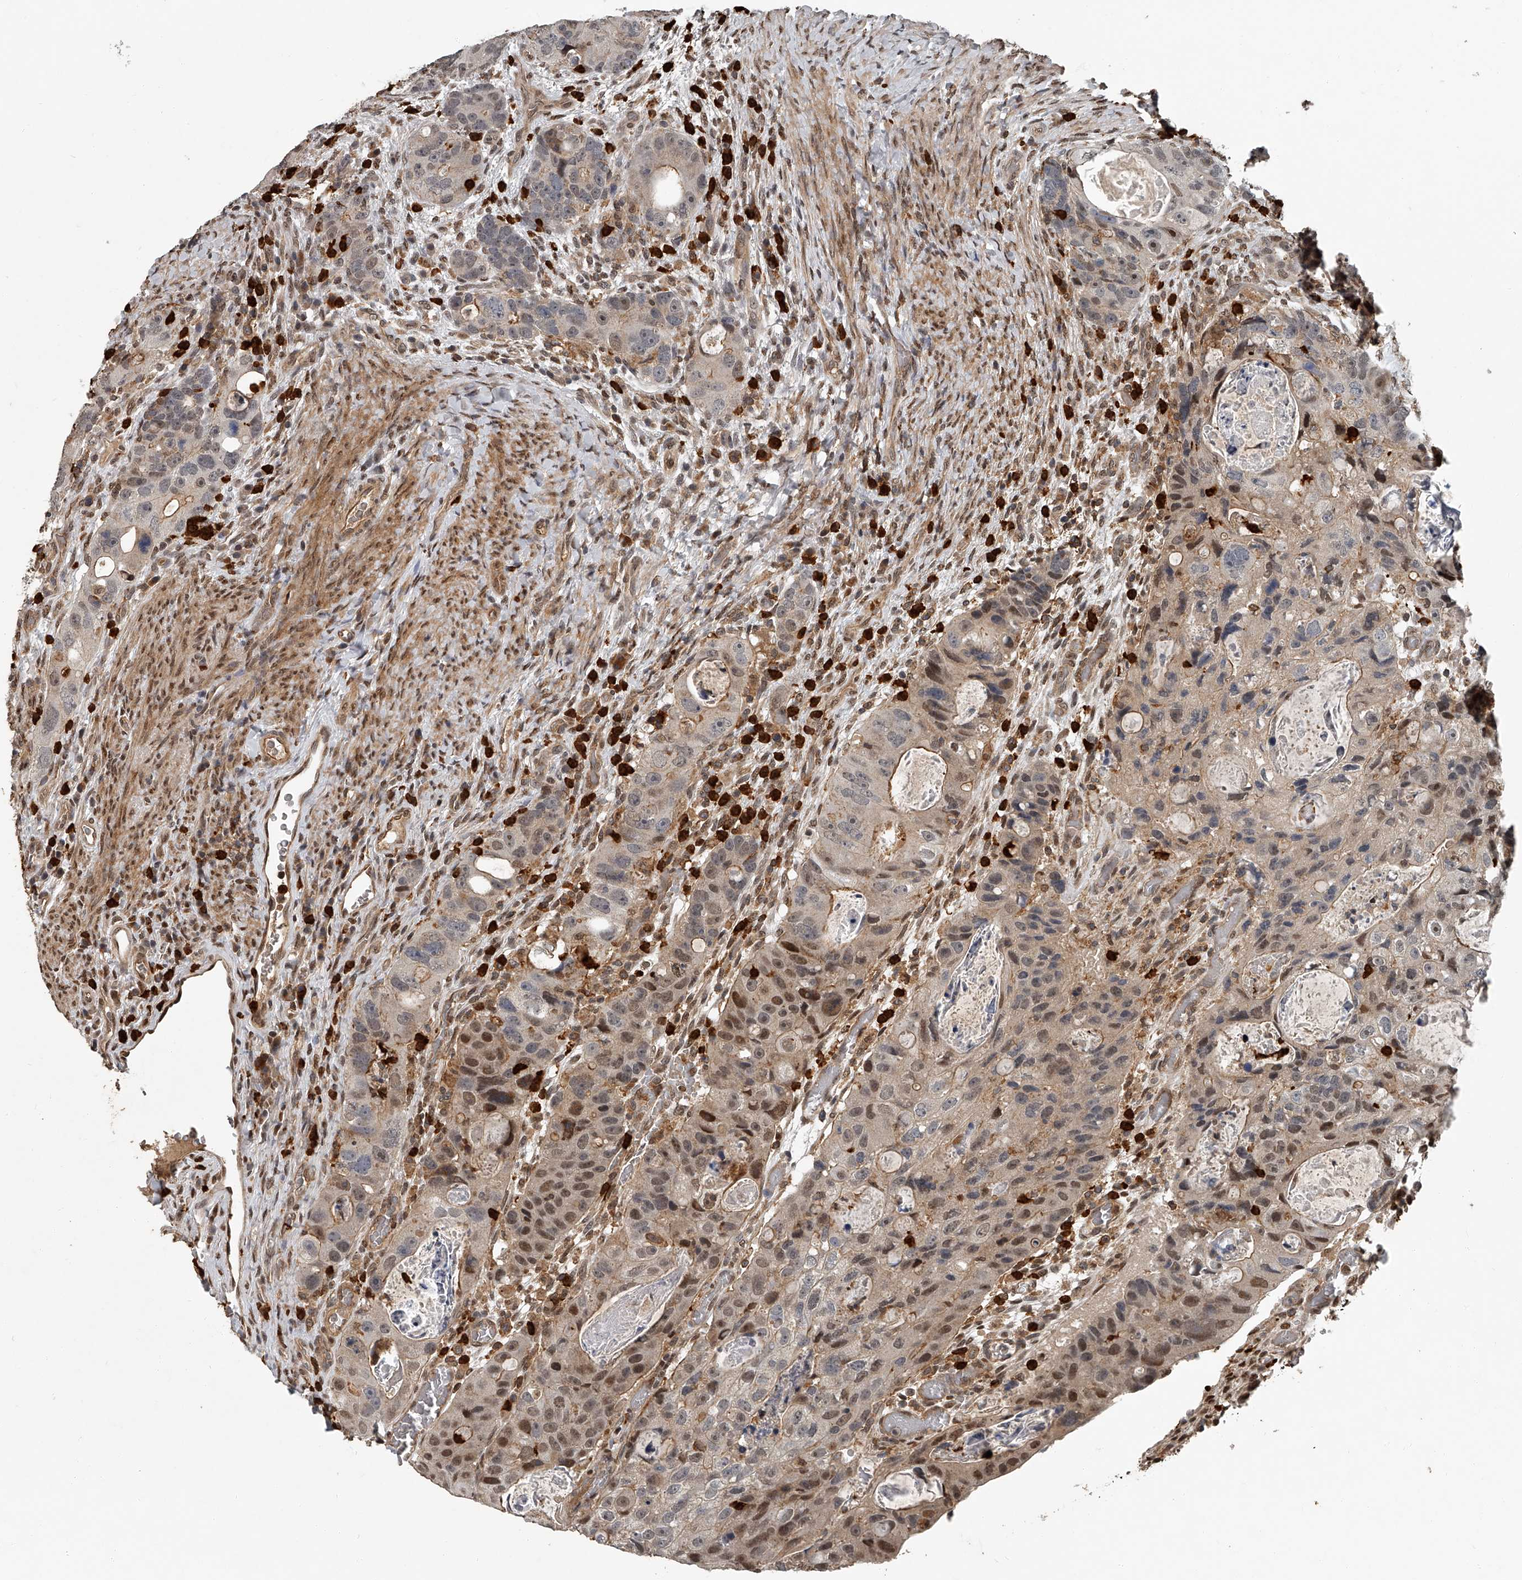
{"staining": {"intensity": "moderate", "quantity": "25%-75%", "location": "cytoplasmic/membranous,nuclear"}, "tissue": "colorectal cancer", "cell_type": "Tumor cells", "image_type": "cancer", "snomed": [{"axis": "morphology", "description": "Adenocarcinoma, NOS"}, {"axis": "topography", "description": "Rectum"}], "caption": "Human colorectal cancer stained with a brown dye demonstrates moderate cytoplasmic/membranous and nuclear positive positivity in about 25%-75% of tumor cells.", "gene": "PLEKHG1", "patient": {"sex": "male", "age": 59}}